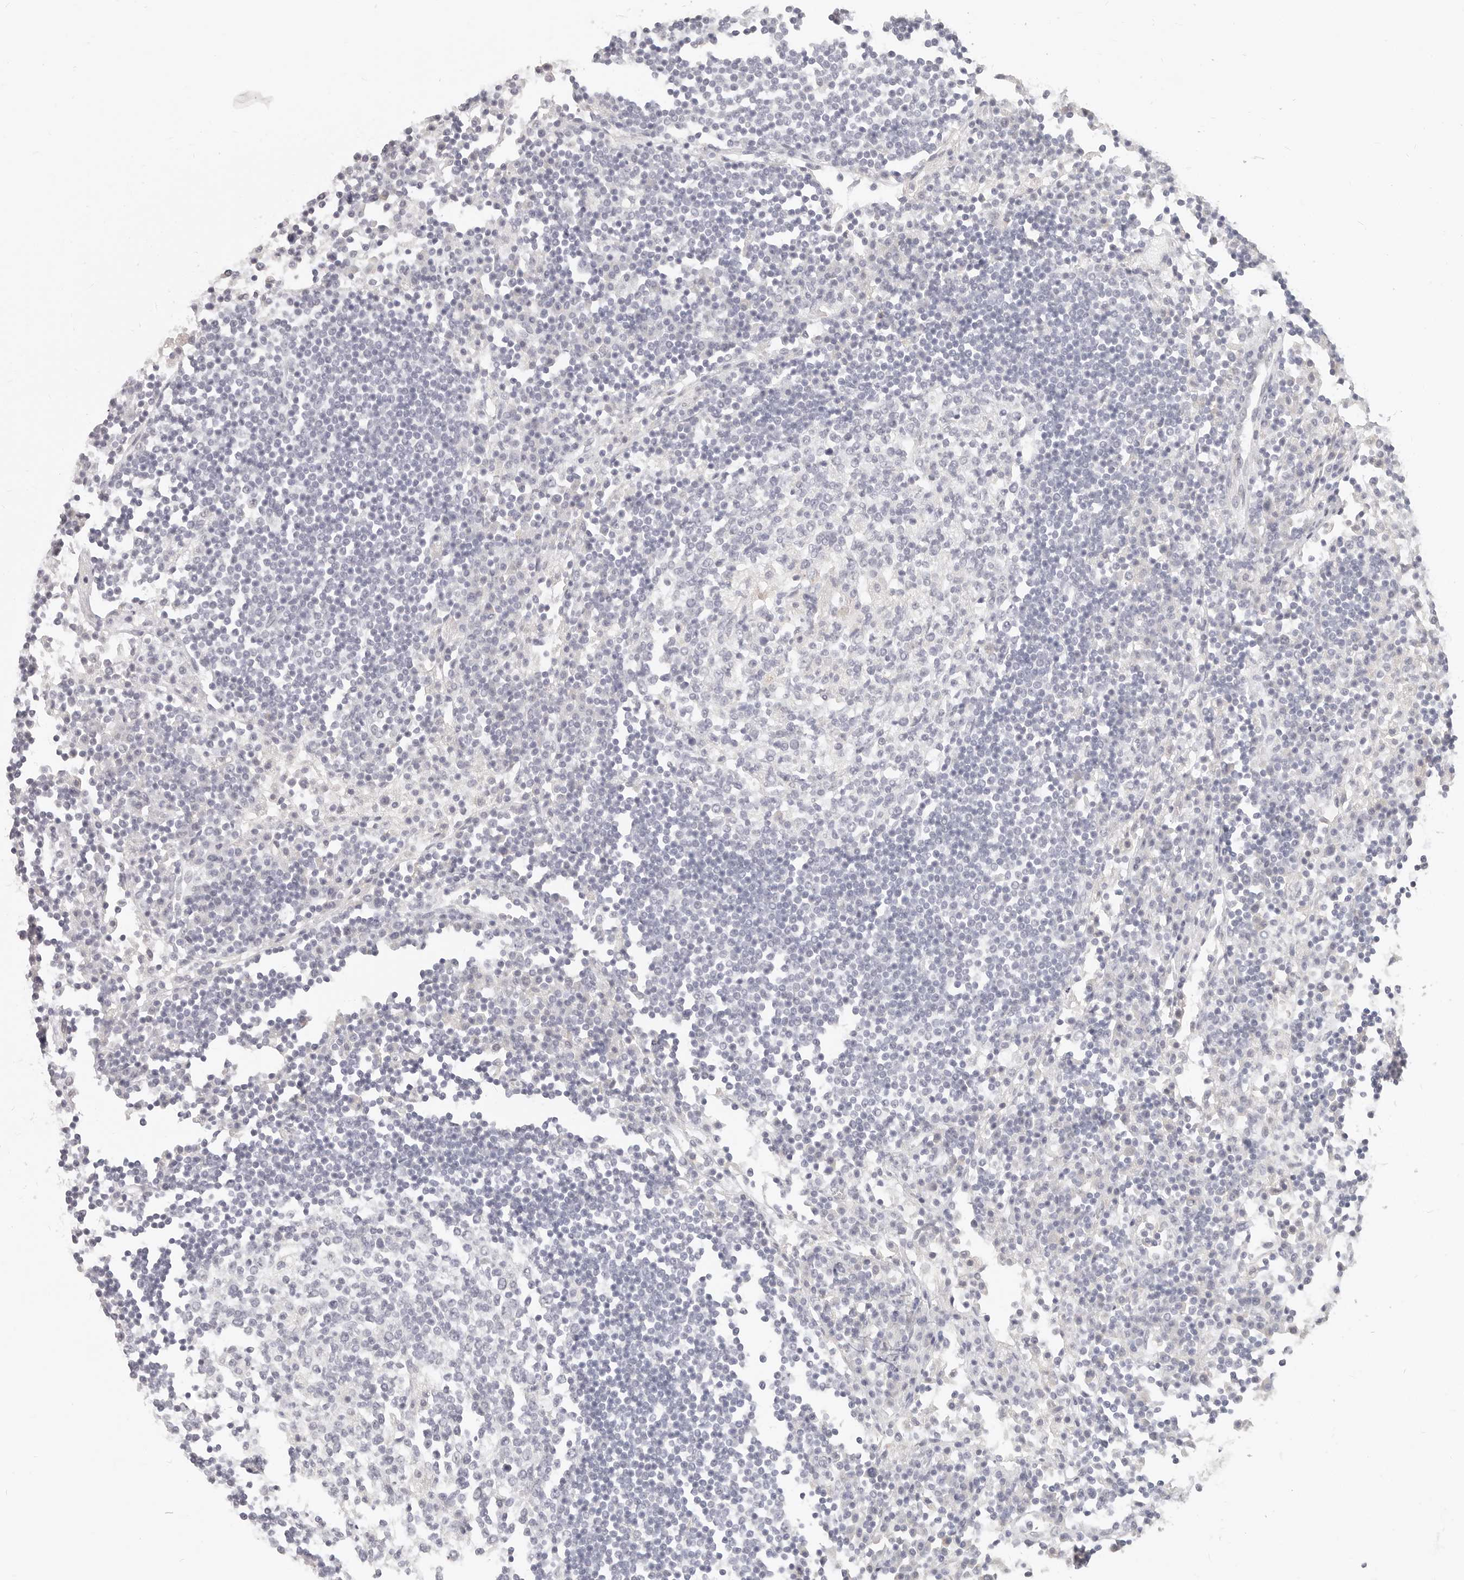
{"staining": {"intensity": "negative", "quantity": "none", "location": "none"}, "tissue": "lymph node", "cell_type": "Germinal center cells", "image_type": "normal", "snomed": [{"axis": "morphology", "description": "Normal tissue, NOS"}, {"axis": "topography", "description": "Lymph node"}], "caption": "DAB immunohistochemical staining of normal lymph node shows no significant positivity in germinal center cells.", "gene": "ASCL1", "patient": {"sex": "female", "age": 53}}